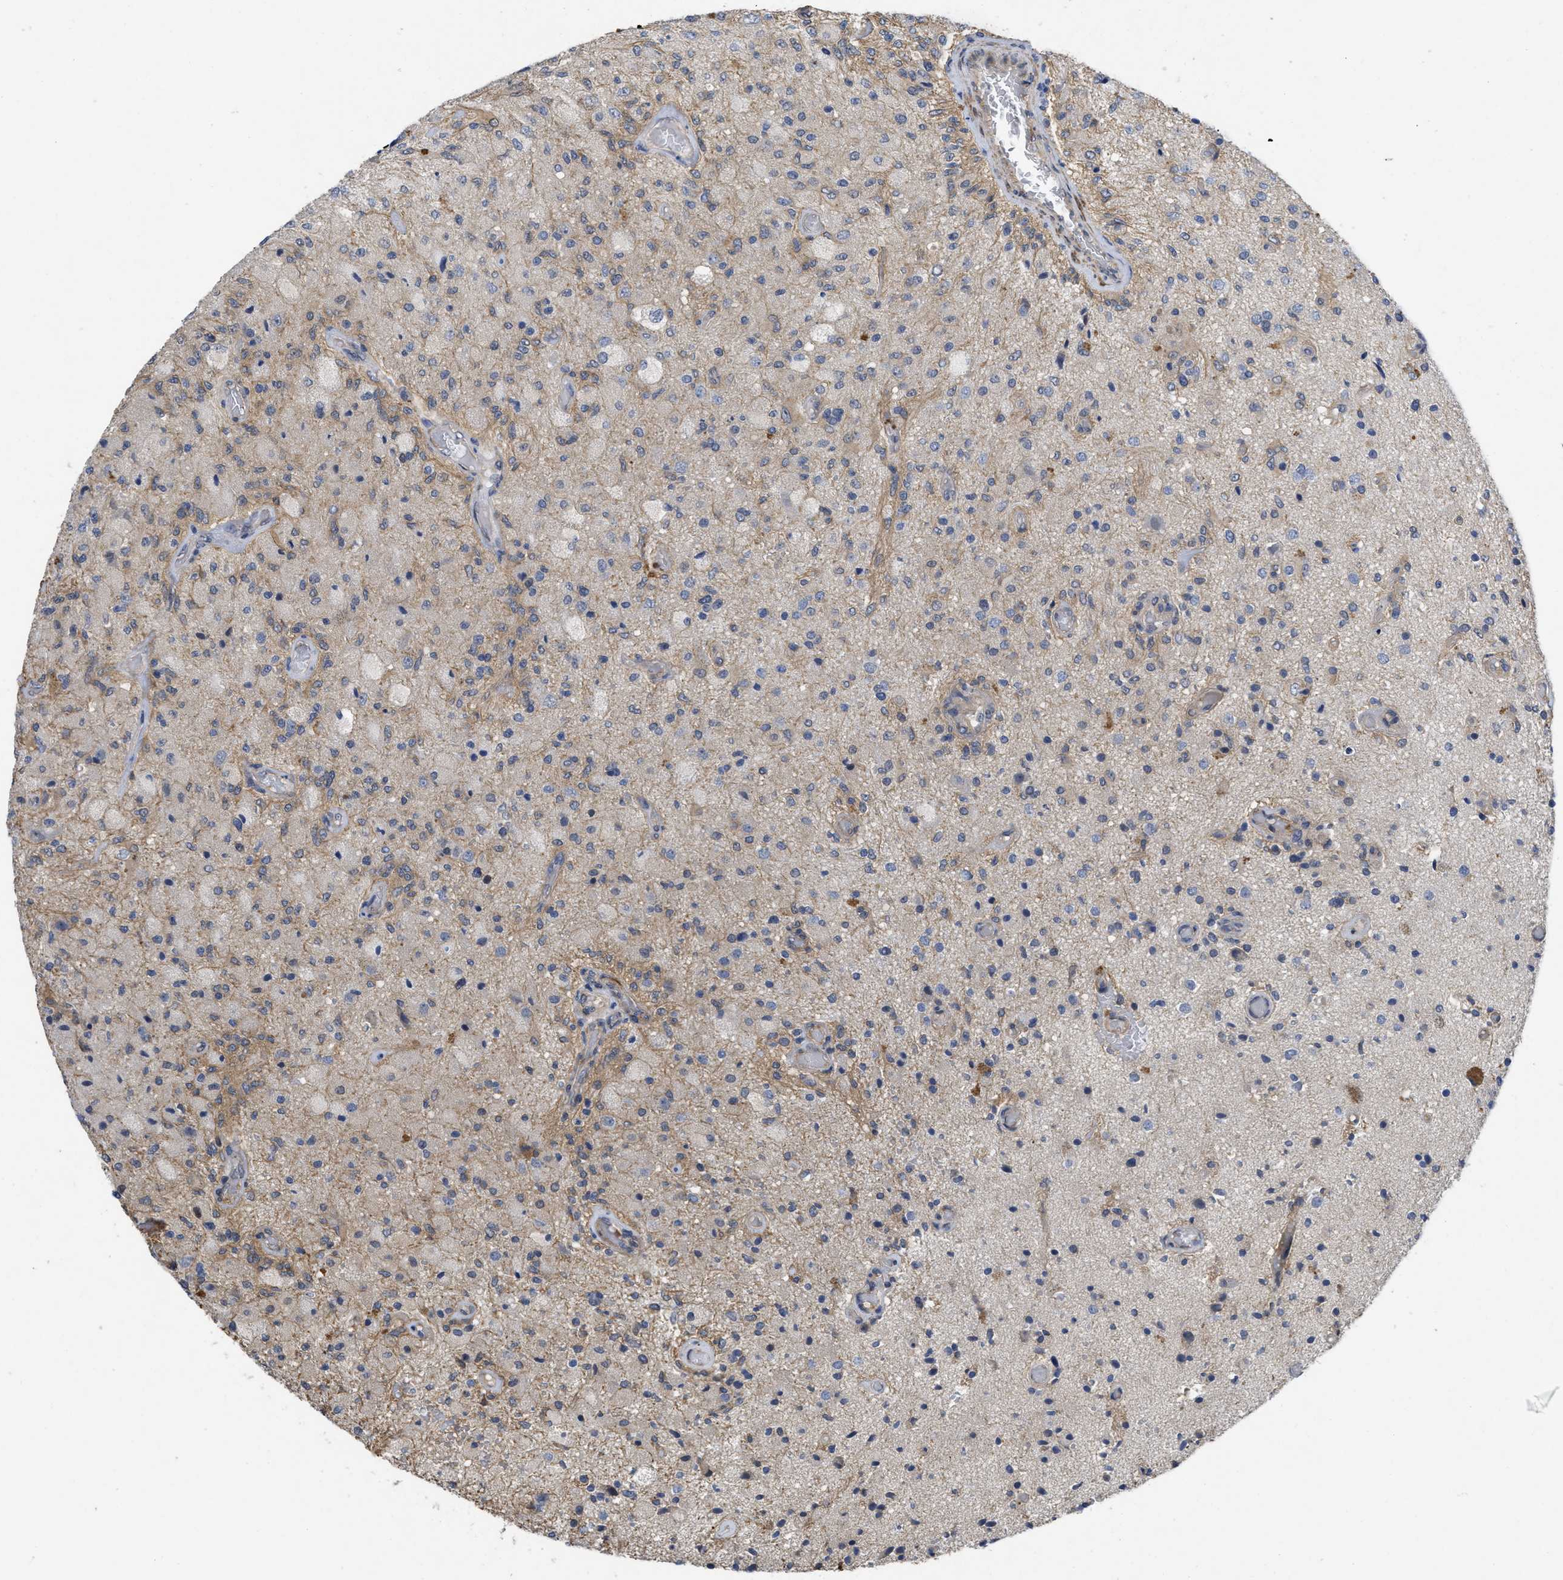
{"staining": {"intensity": "negative", "quantity": "none", "location": "none"}, "tissue": "glioma", "cell_type": "Tumor cells", "image_type": "cancer", "snomed": [{"axis": "morphology", "description": "Normal tissue, NOS"}, {"axis": "morphology", "description": "Glioma, malignant, High grade"}, {"axis": "topography", "description": "Cerebral cortex"}], "caption": "This image is of glioma stained with immunohistochemistry (IHC) to label a protein in brown with the nuclei are counter-stained blue. There is no expression in tumor cells. Nuclei are stained in blue.", "gene": "ARHGEF26", "patient": {"sex": "male", "age": 77}}